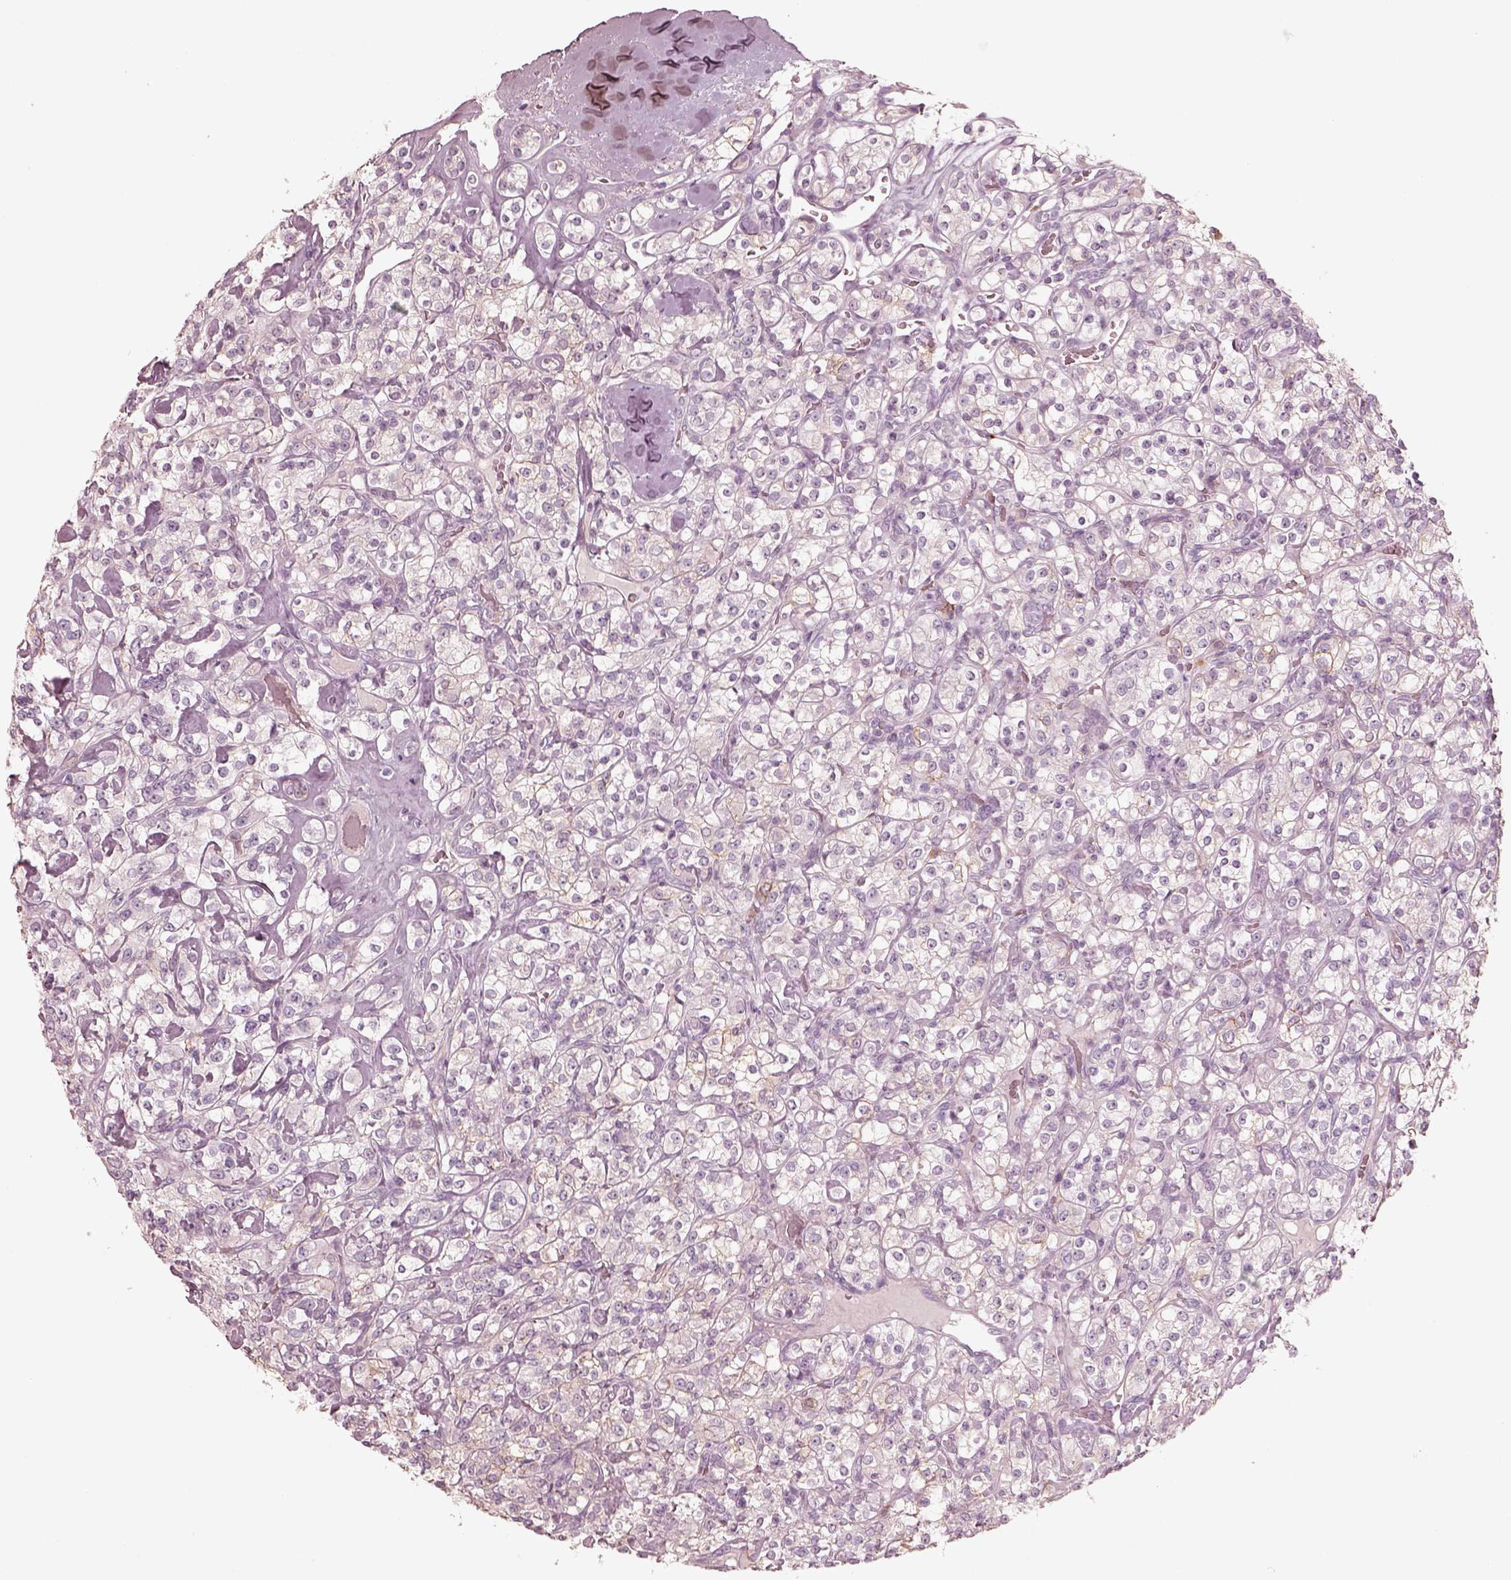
{"staining": {"intensity": "negative", "quantity": "none", "location": "none"}, "tissue": "renal cancer", "cell_type": "Tumor cells", "image_type": "cancer", "snomed": [{"axis": "morphology", "description": "Adenocarcinoma, NOS"}, {"axis": "topography", "description": "Kidney"}], "caption": "DAB (3,3'-diaminobenzidine) immunohistochemical staining of human renal cancer (adenocarcinoma) reveals no significant staining in tumor cells.", "gene": "GPRIN1", "patient": {"sex": "male", "age": 77}}